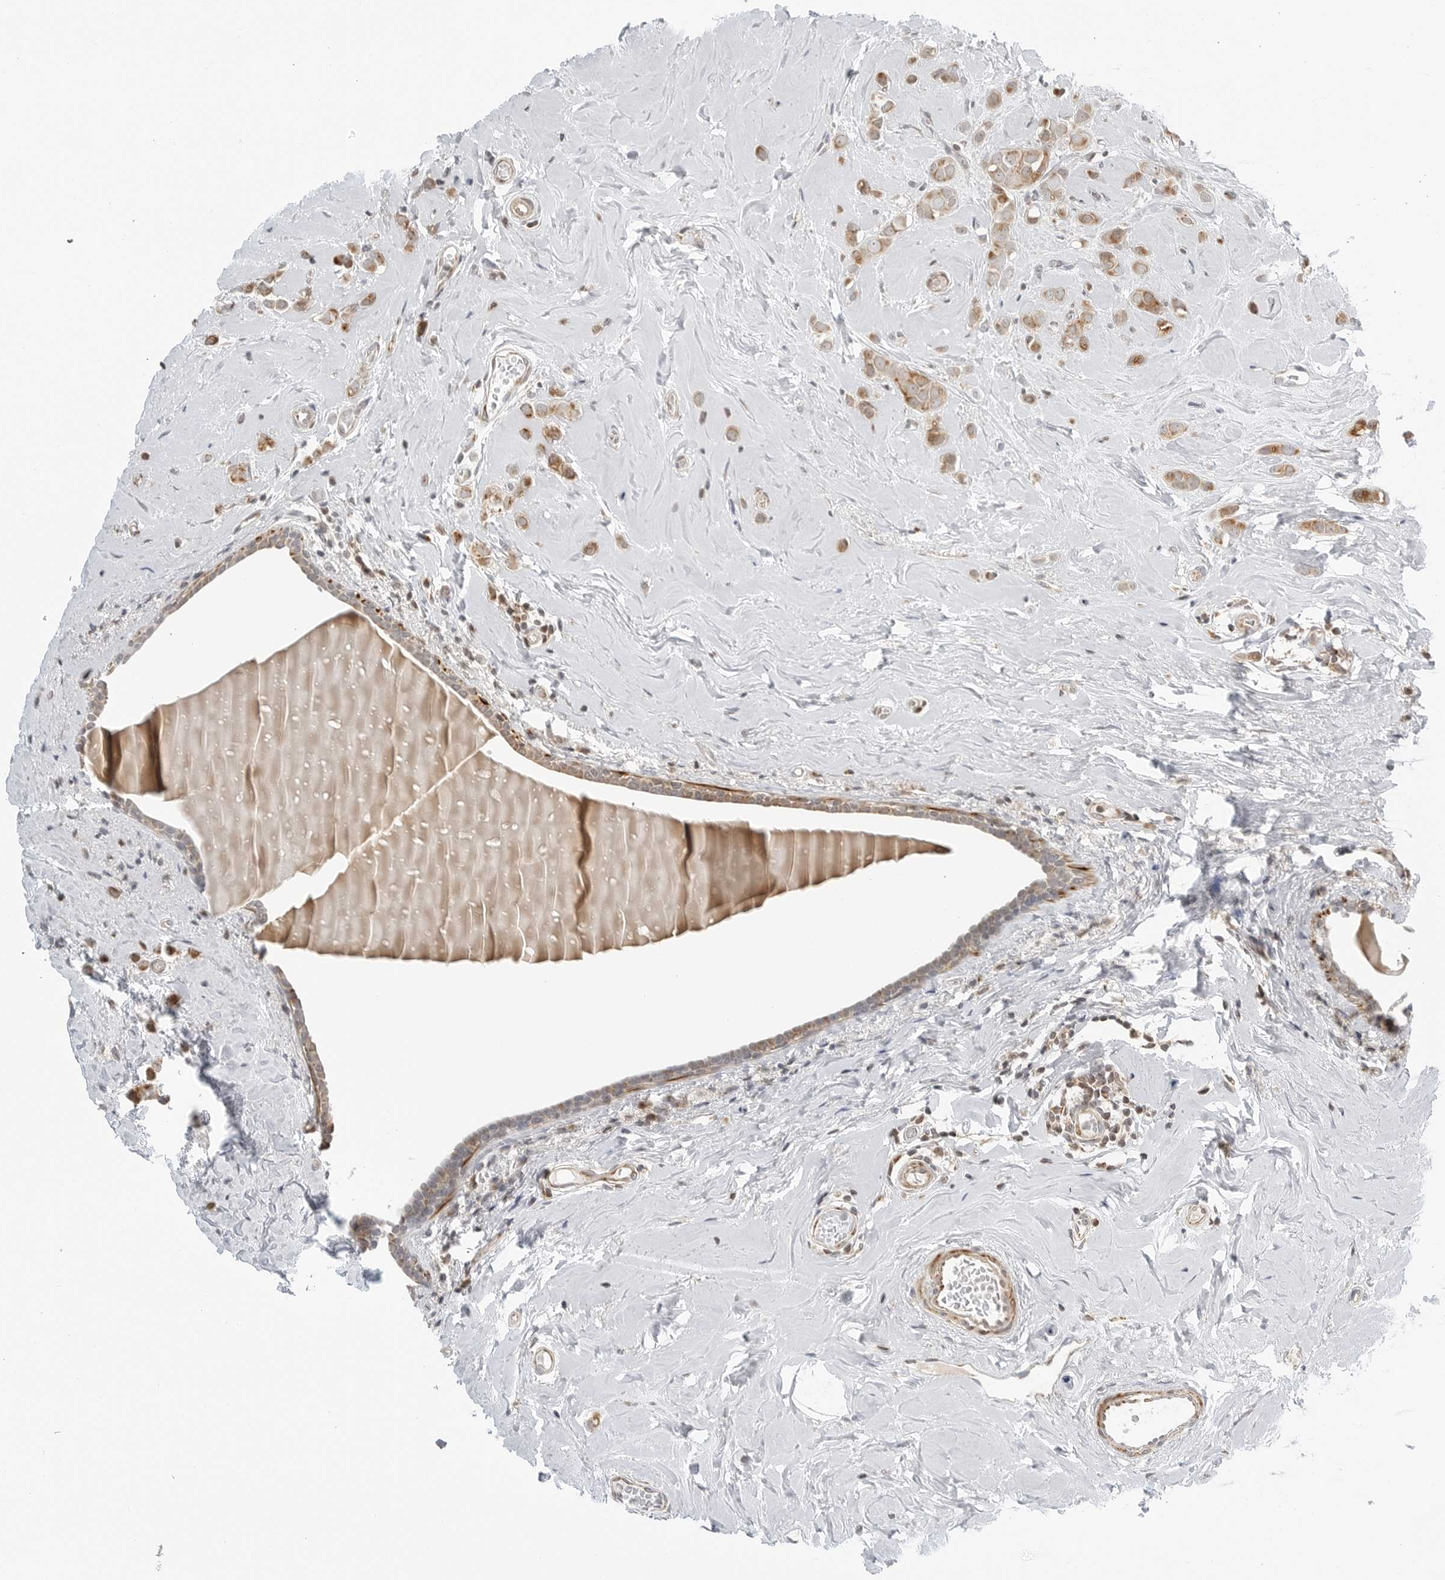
{"staining": {"intensity": "moderate", "quantity": ">75%", "location": "cytoplasmic/membranous"}, "tissue": "breast cancer", "cell_type": "Tumor cells", "image_type": "cancer", "snomed": [{"axis": "morphology", "description": "Lobular carcinoma"}, {"axis": "topography", "description": "Breast"}], "caption": "Protein expression analysis of human breast cancer reveals moderate cytoplasmic/membranous positivity in approximately >75% of tumor cells.", "gene": "PEX2", "patient": {"sex": "female", "age": 47}}